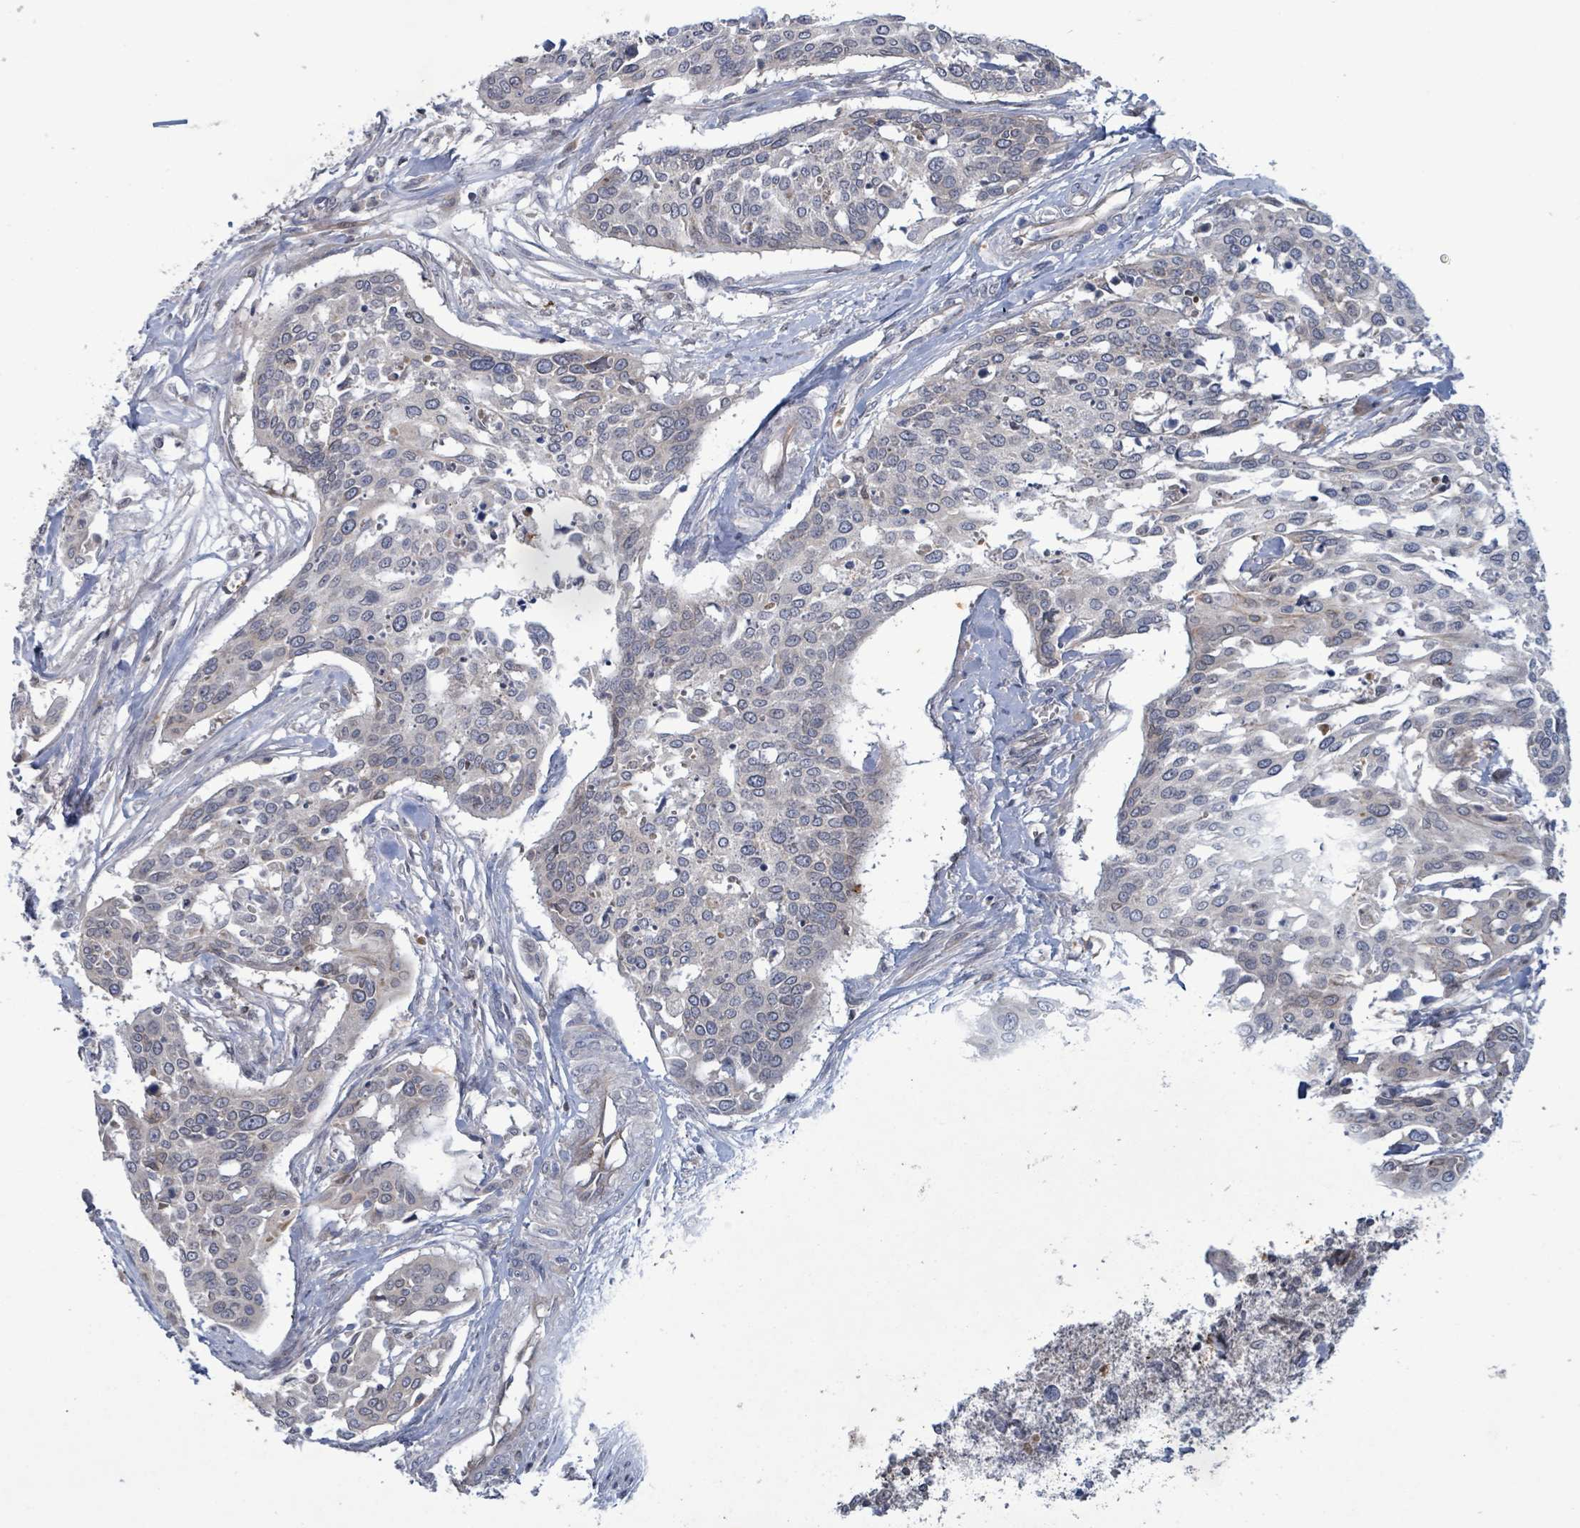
{"staining": {"intensity": "negative", "quantity": "none", "location": "none"}, "tissue": "cervical cancer", "cell_type": "Tumor cells", "image_type": "cancer", "snomed": [{"axis": "morphology", "description": "Squamous cell carcinoma, NOS"}, {"axis": "topography", "description": "Cervix"}], "caption": "Cervical squamous cell carcinoma was stained to show a protein in brown. There is no significant staining in tumor cells.", "gene": "GRM8", "patient": {"sex": "female", "age": 44}}